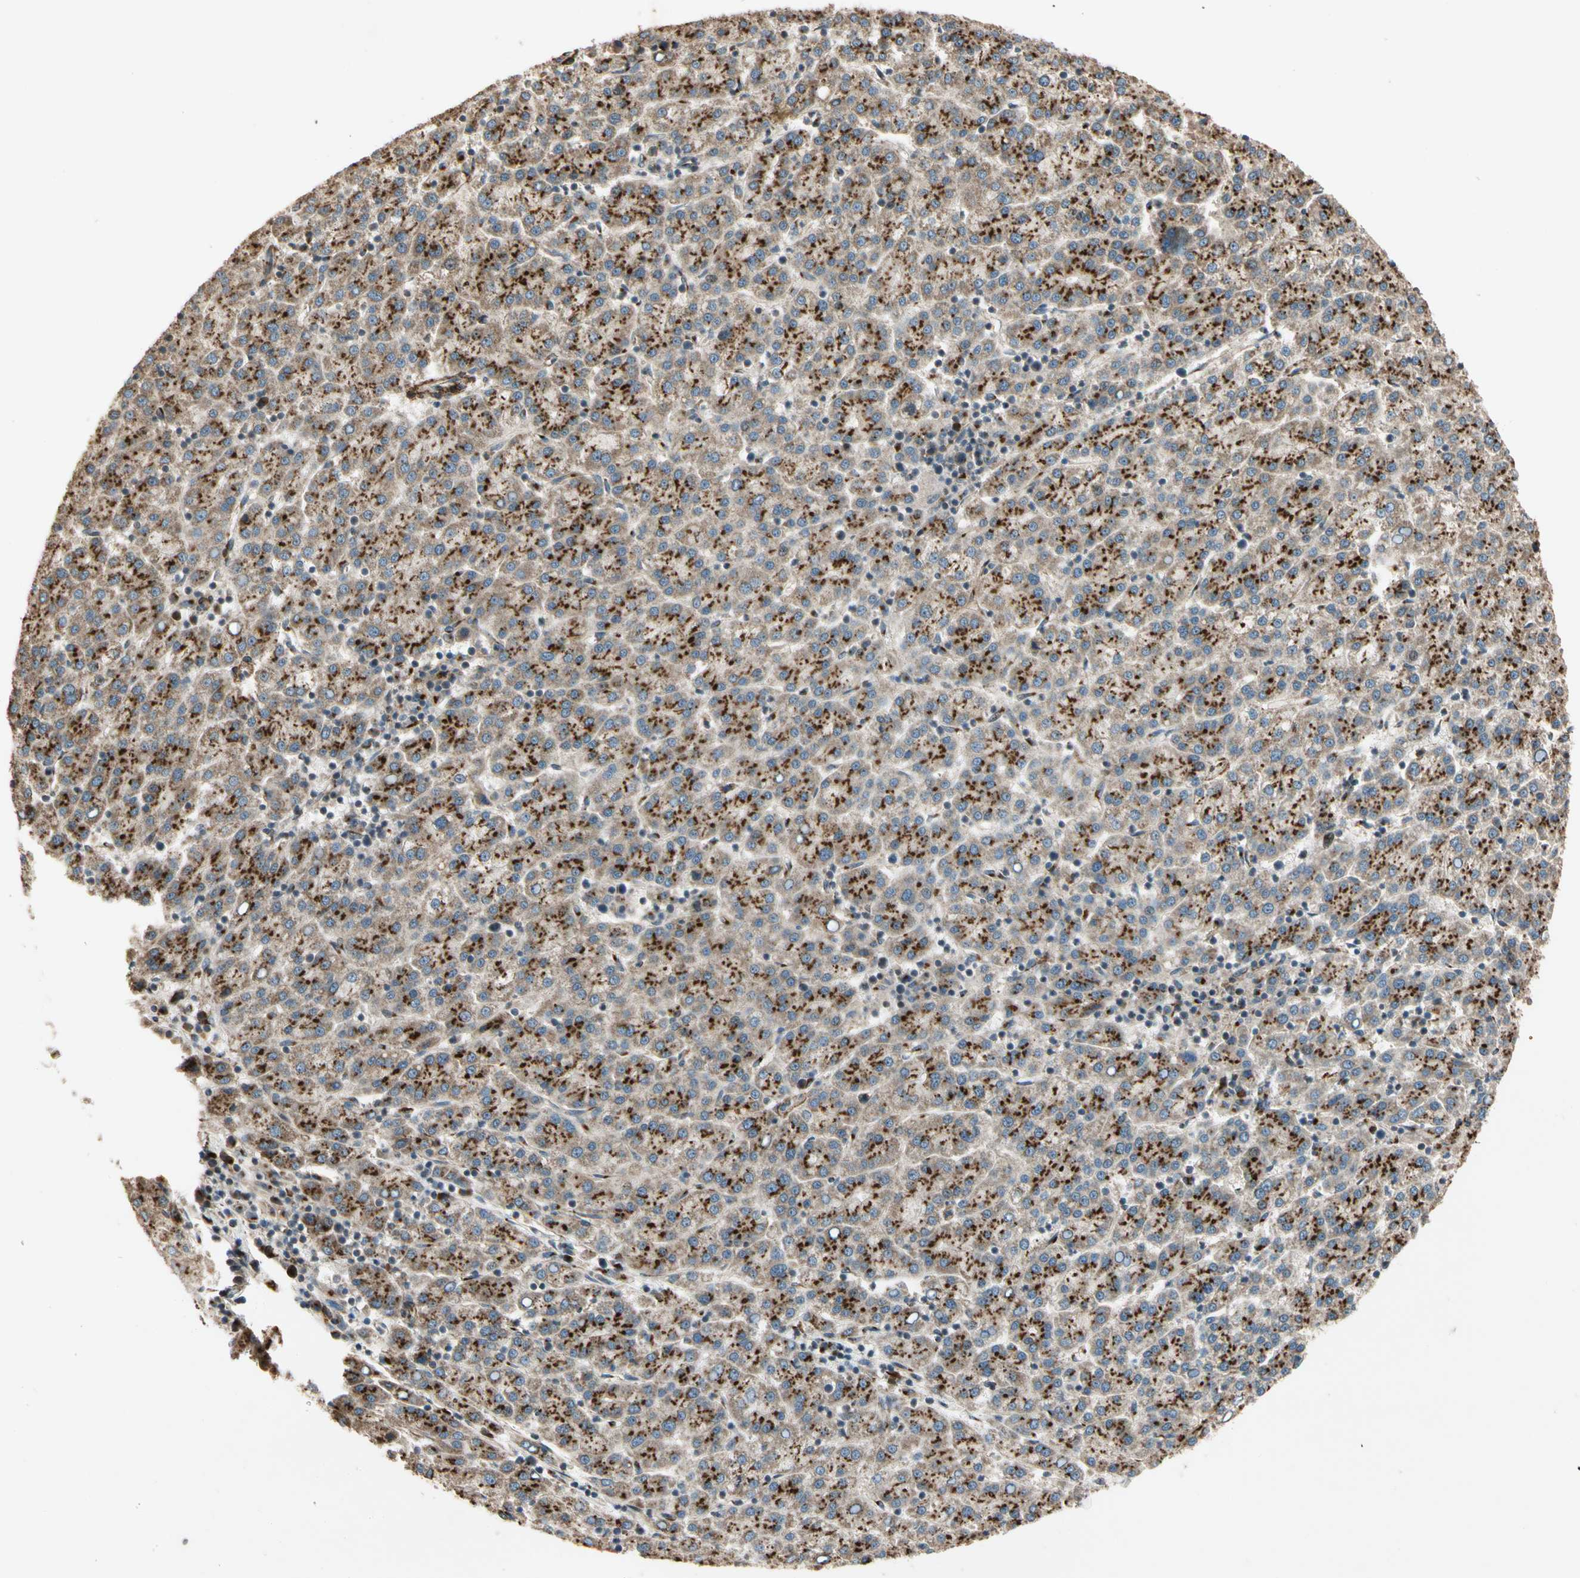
{"staining": {"intensity": "strong", "quantity": ">75%", "location": "cytoplasmic/membranous"}, "tissue": "liver cancer", "cell_type": "Tumor cells", "image_type": "cancer", "snomed": [{"axis": "morphology", "description": "Carcinoma, Hepatocellular, NOS"}, {"axis": "topography", "description": "Liver"}], "caption": "Liver cancer was stained to show a protein in brown. There is high levels of strong cytoplasmic/membranous positivity in approximately >75% of tumor cells.", "gene": "GCK", "patient": {"sex": "female", "age": 58}}